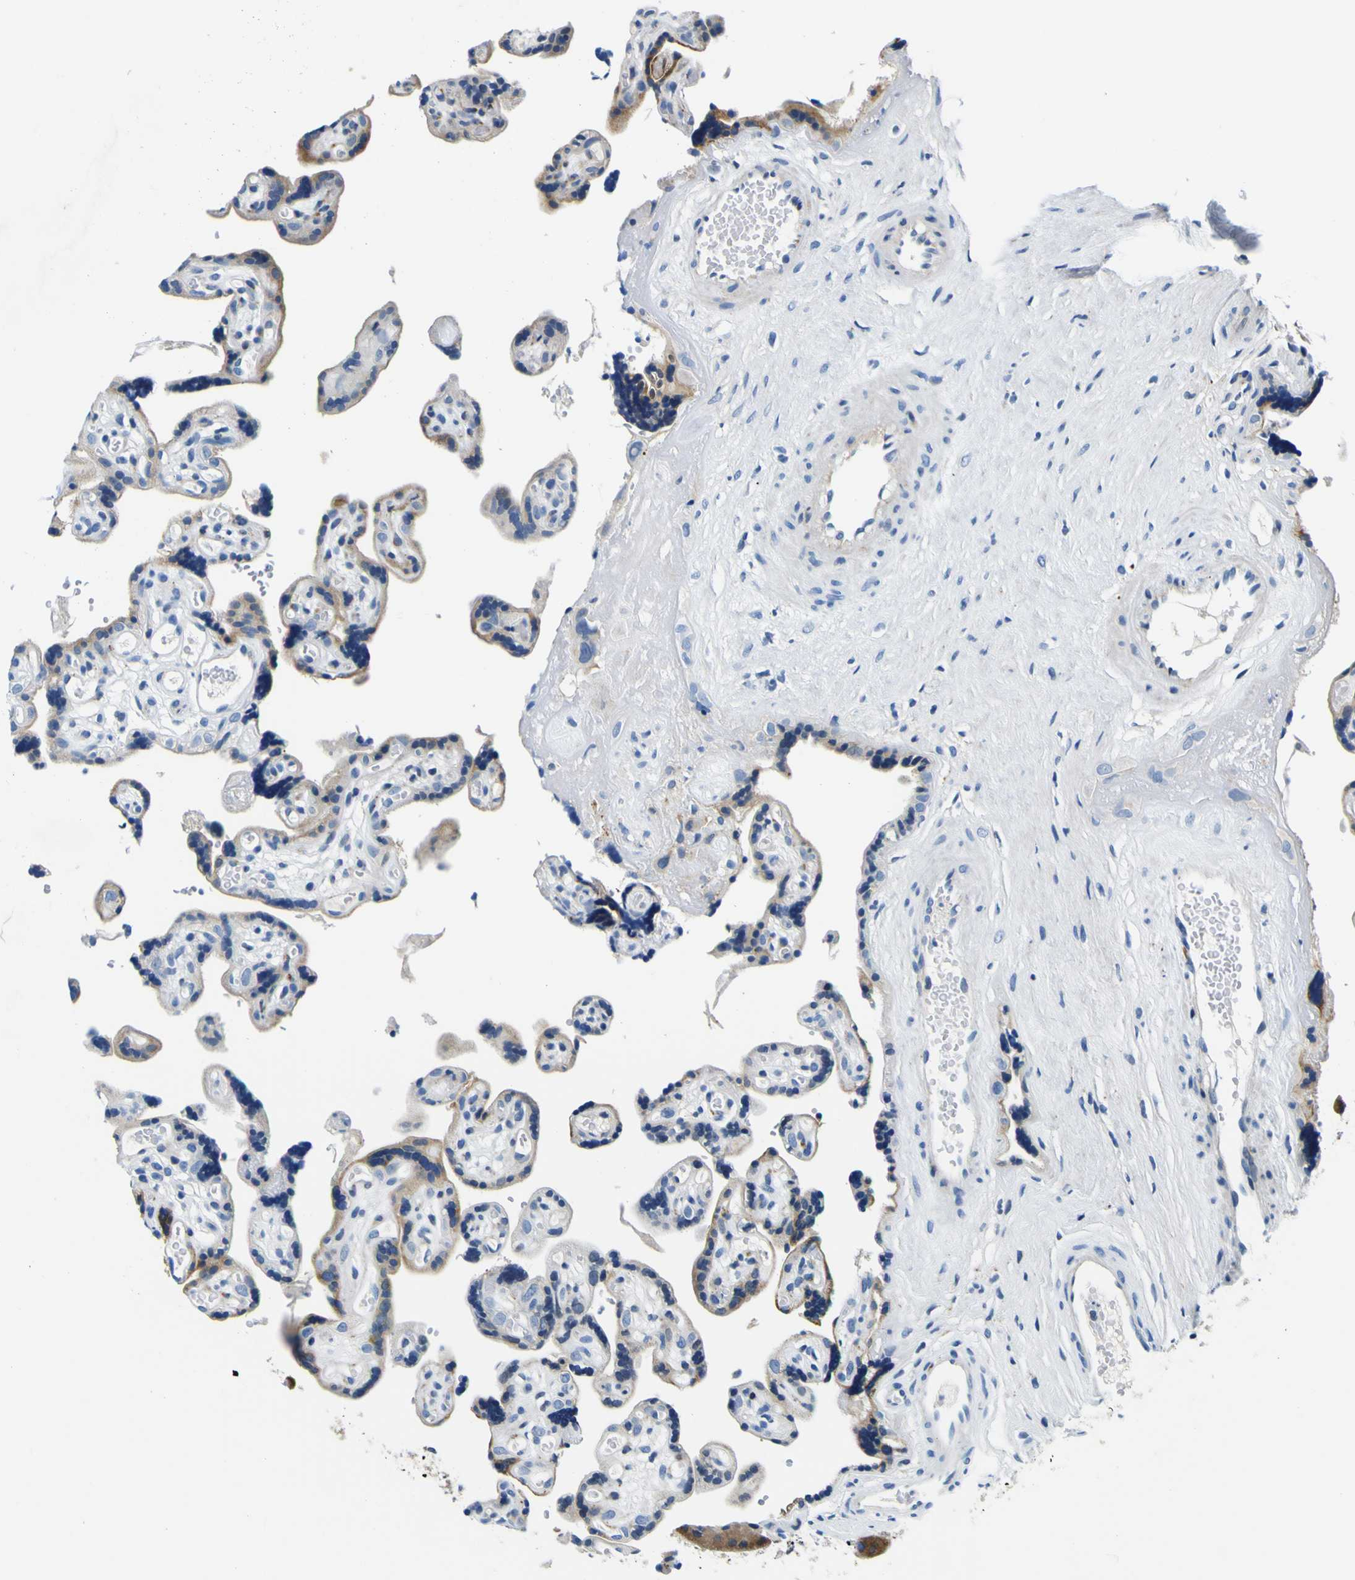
{"staining": {"intensity": "moderate", "quantity": ">75%", "location": "cytoplasmic/membranous"}, "tissue": "placenta", "cell_type": "Trophoblastic cells", "image_type": "normal", "snomed": [{"axis": "morphology", "description": "Normal tissue, NOS"}, {"axis": "topography", "description": "Placenta"}], "caption": "About >75% of trophoblastic cells in unremarkable placenta reveal moderate cytoplasmic/membranous protein positivity as visualized by brown immunohistochemical staining.", "gene": "NLRP3", "patient": {"sex": "female", "age": 30}}